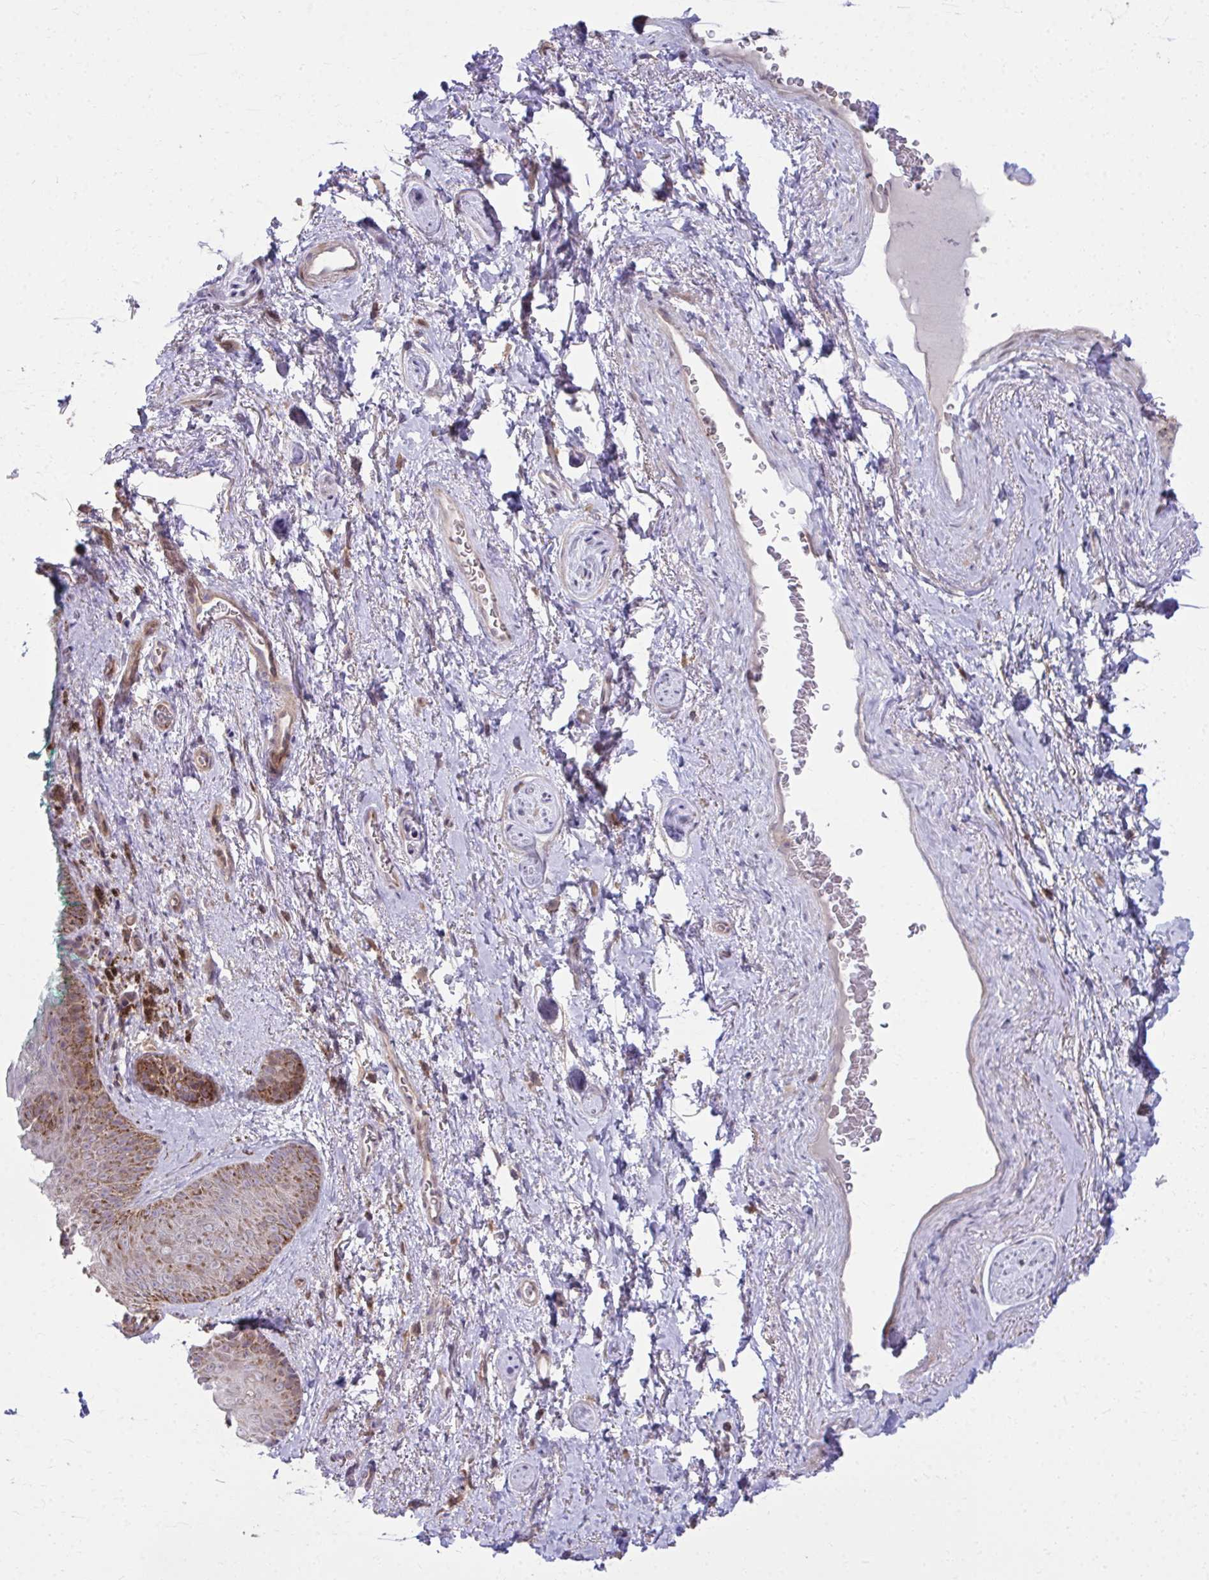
{"staining": {"intensity": "negative", "quantity": "none", "location": "none"}, "tissue": "adipose tissue", "cell_type": "Adipocytes", "image_type": "normal", "snomed": [{"axis": "morphology", "description": "Normal tissue, NOS"}, {"axis": "topography", "description": "Vulva"}, {"axis": "topography", "description": "Peripheral nerve tissue"}], "caption": "Adipocytes show no significant staining in benign adipose tissue.", "gene": "C16orf54", "patient": {"sex": "female", "age": 66}}